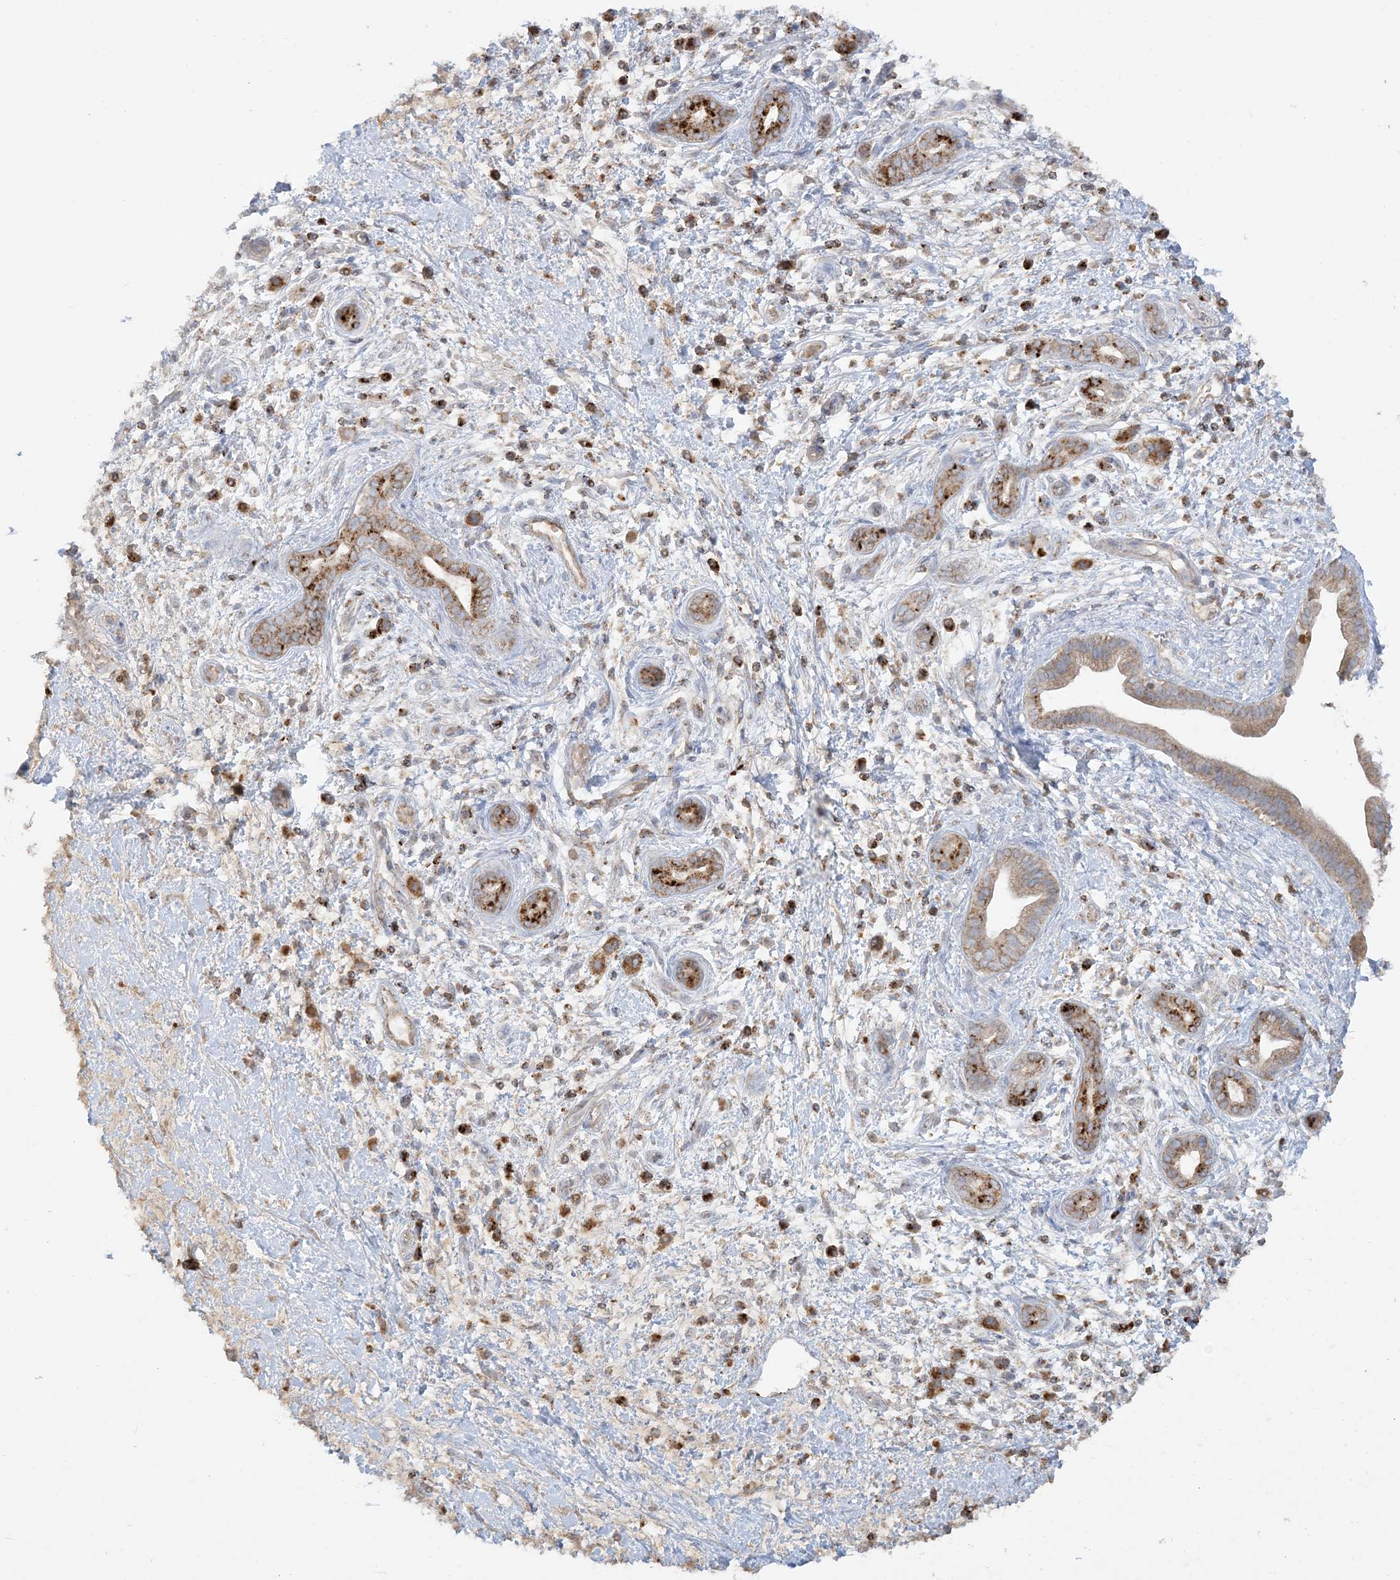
{"staining": {"intensity": "moderate", "quantity": ">75%", "location": "cytoplasmic/membranous"}, "tissue": "pancreatic cancer", "cell_type": "Tumor cells", "image_type": "cancer", "snomed": [{"axis": "morphology", "description": "Adenocarcinoma, NOS"}, {"axis": "topography", "description": "Pancreas"}], "caption": "The photomicrograph exhibits immunohistochemical staining of pancreatic cancer. There is moderate cytoplasmic/membranous positivity is appreciated in about >75% of tumor cells.", "gene": "AGA", "patient": {"sex": "male", "age": 78}}